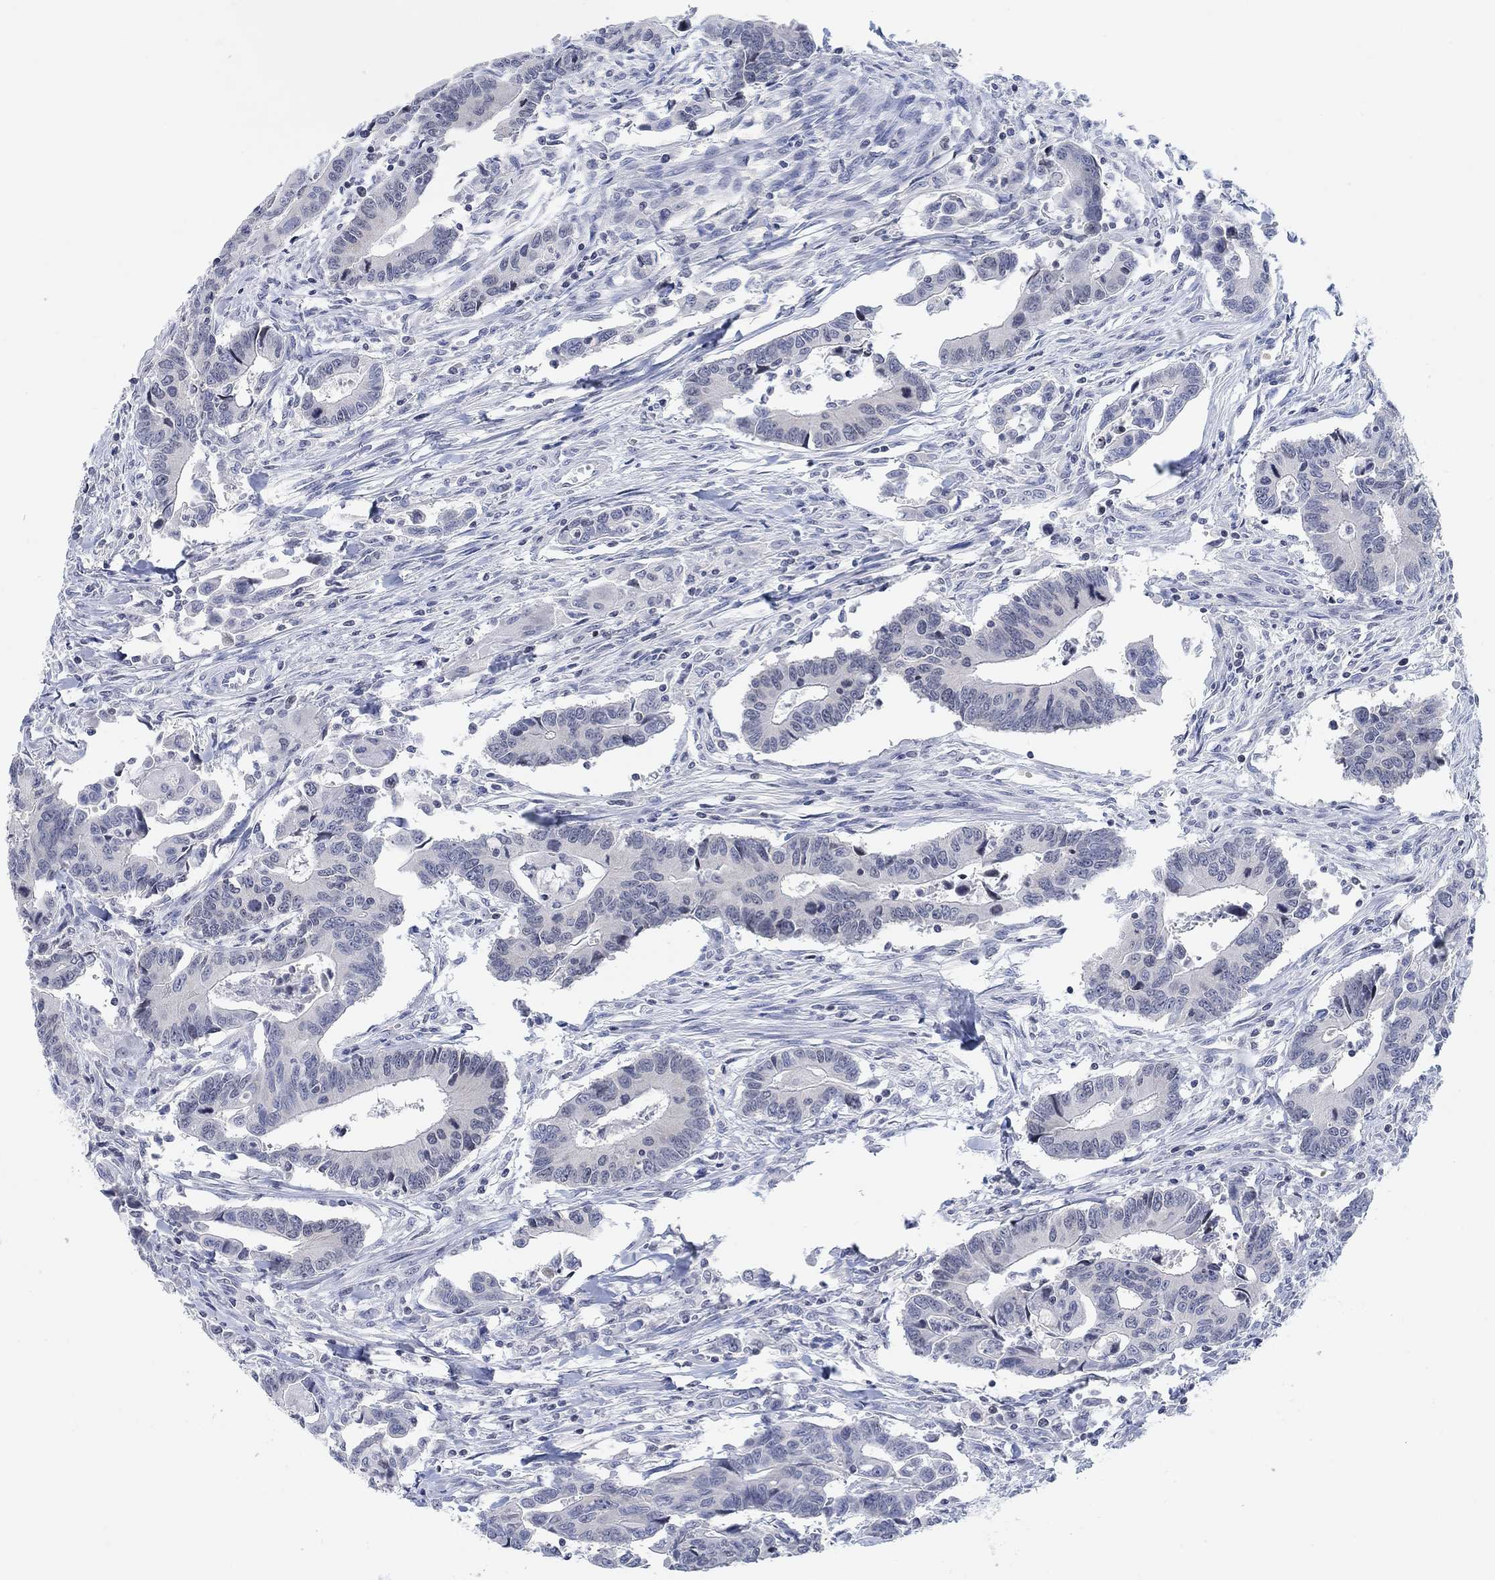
{"staining": {"intensity": "negative", "quantity": "none", "location": "none"}, "tissue": "colorectal cancer", "cell_type": "Tumor cells", "image_type": "cancer", "snomed": [{"axis": "morphology", "description": "Adenocarcinoma, NOS"}, {"axis": "topography", "description": "Rectum"}], "caption": "DAB (3,3'-diaminobenzidine) immunohistochemical staining of human colorectal cancer reveals no significant expression in tumor cells. (Stains: DAB IHC with hematoxylin counter stain, Microscopy: brightfield microscopy at high magnification).", "gene": "ATP6V1E2", "patient": {"sex": "male", "age": 67}}